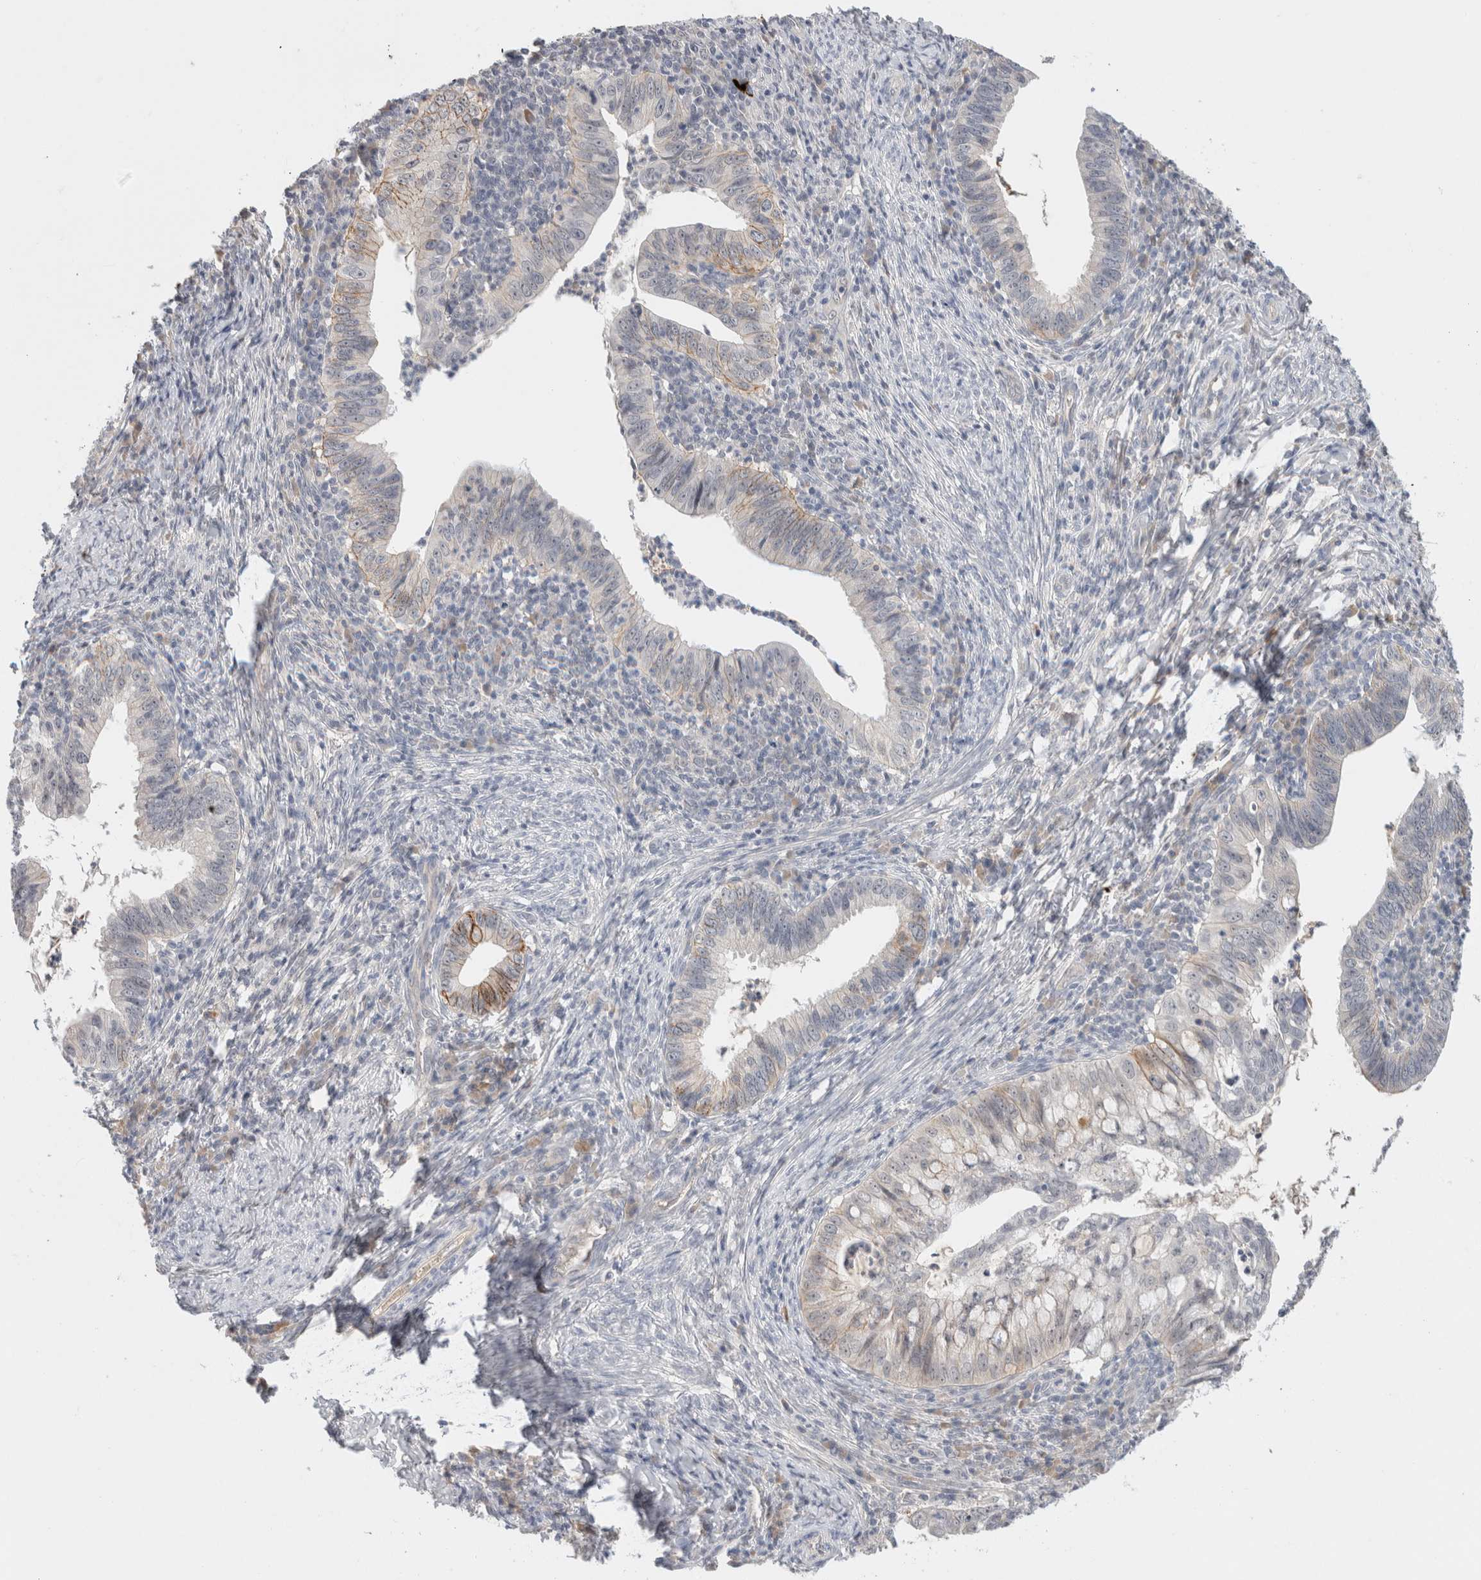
{"staining": {"intensity": "moderate", "quantity": "<25%", "location": "cytoplasmic/membranous"}, "tissue": "cervical cancer", "cell_type": "Tumor cells", "image_type": "cancer", "snomed": [{"axis": "morphology", "description": "Adenocarcinoma, NOS"}, {"axis": "topography", "description": "Cervix"}], "caption": "Adenocarcinoma (cervical) stained with a protein marker exhibits moderate staining in tumor cells.", "gene": "HCN3", "patient": {"sex": "female", "age": 36}}